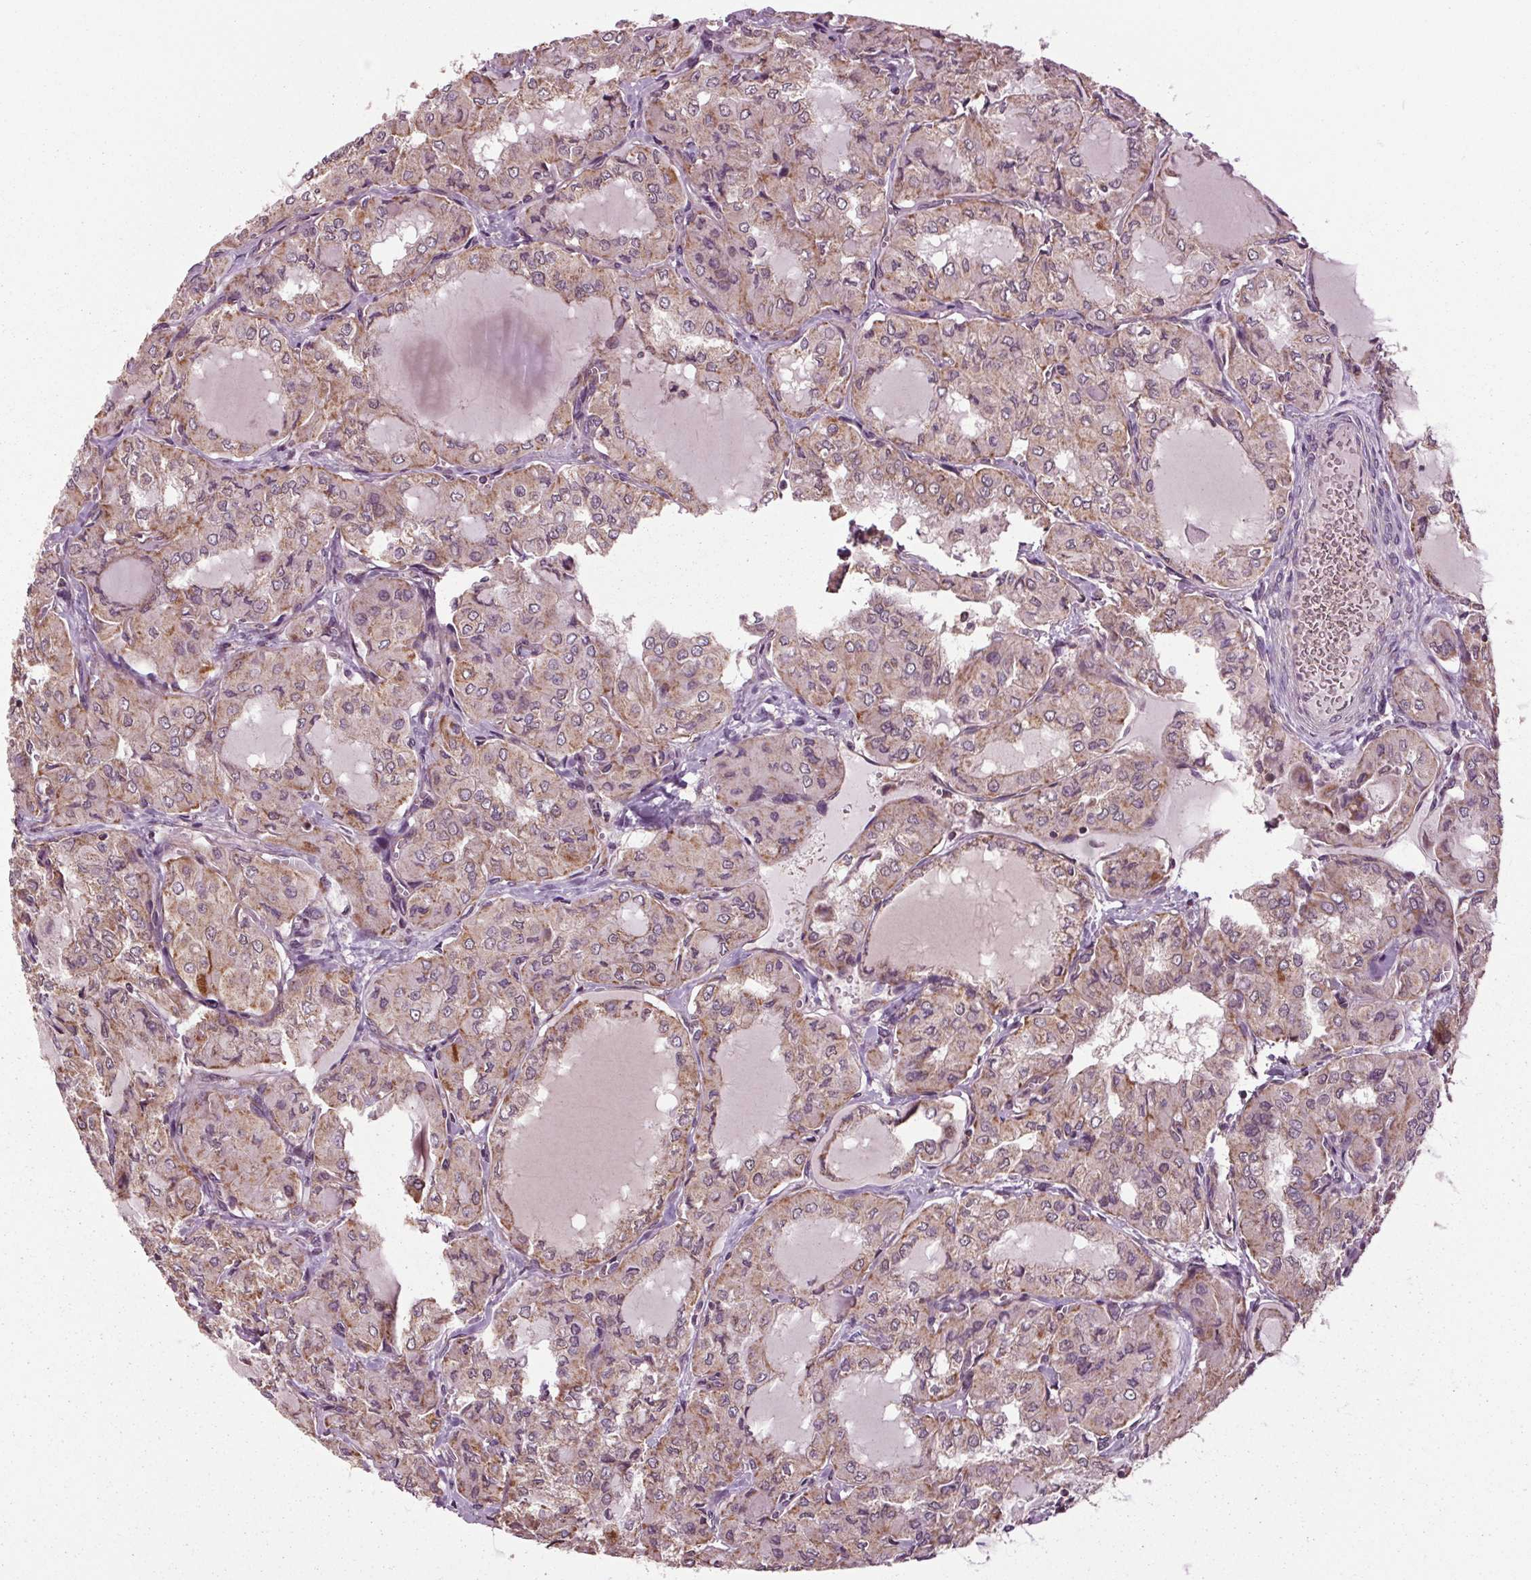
{"staining": {"intensity": "weak", "quantity": "25%-75%", "location": "cytoplasmic/membranous"}, "tissue": "thyroid cancer", "cell_type": "Tumor cells", "image_type": "cancer", "snomed": [{"axis": "morphology", "description": "Papillary adenocarcinoma, NOS"}, {"axis": "topography", "description": "Thyroid gland"}], "caption": "The immunohistochemical stain highlights weak cytoplasmic/membranous staining in tumor cells of papillary adenocarcinoma (thyroid) tissue.", "gene": "RNPEP", "patient": {"sex": "male", "age": 20}}